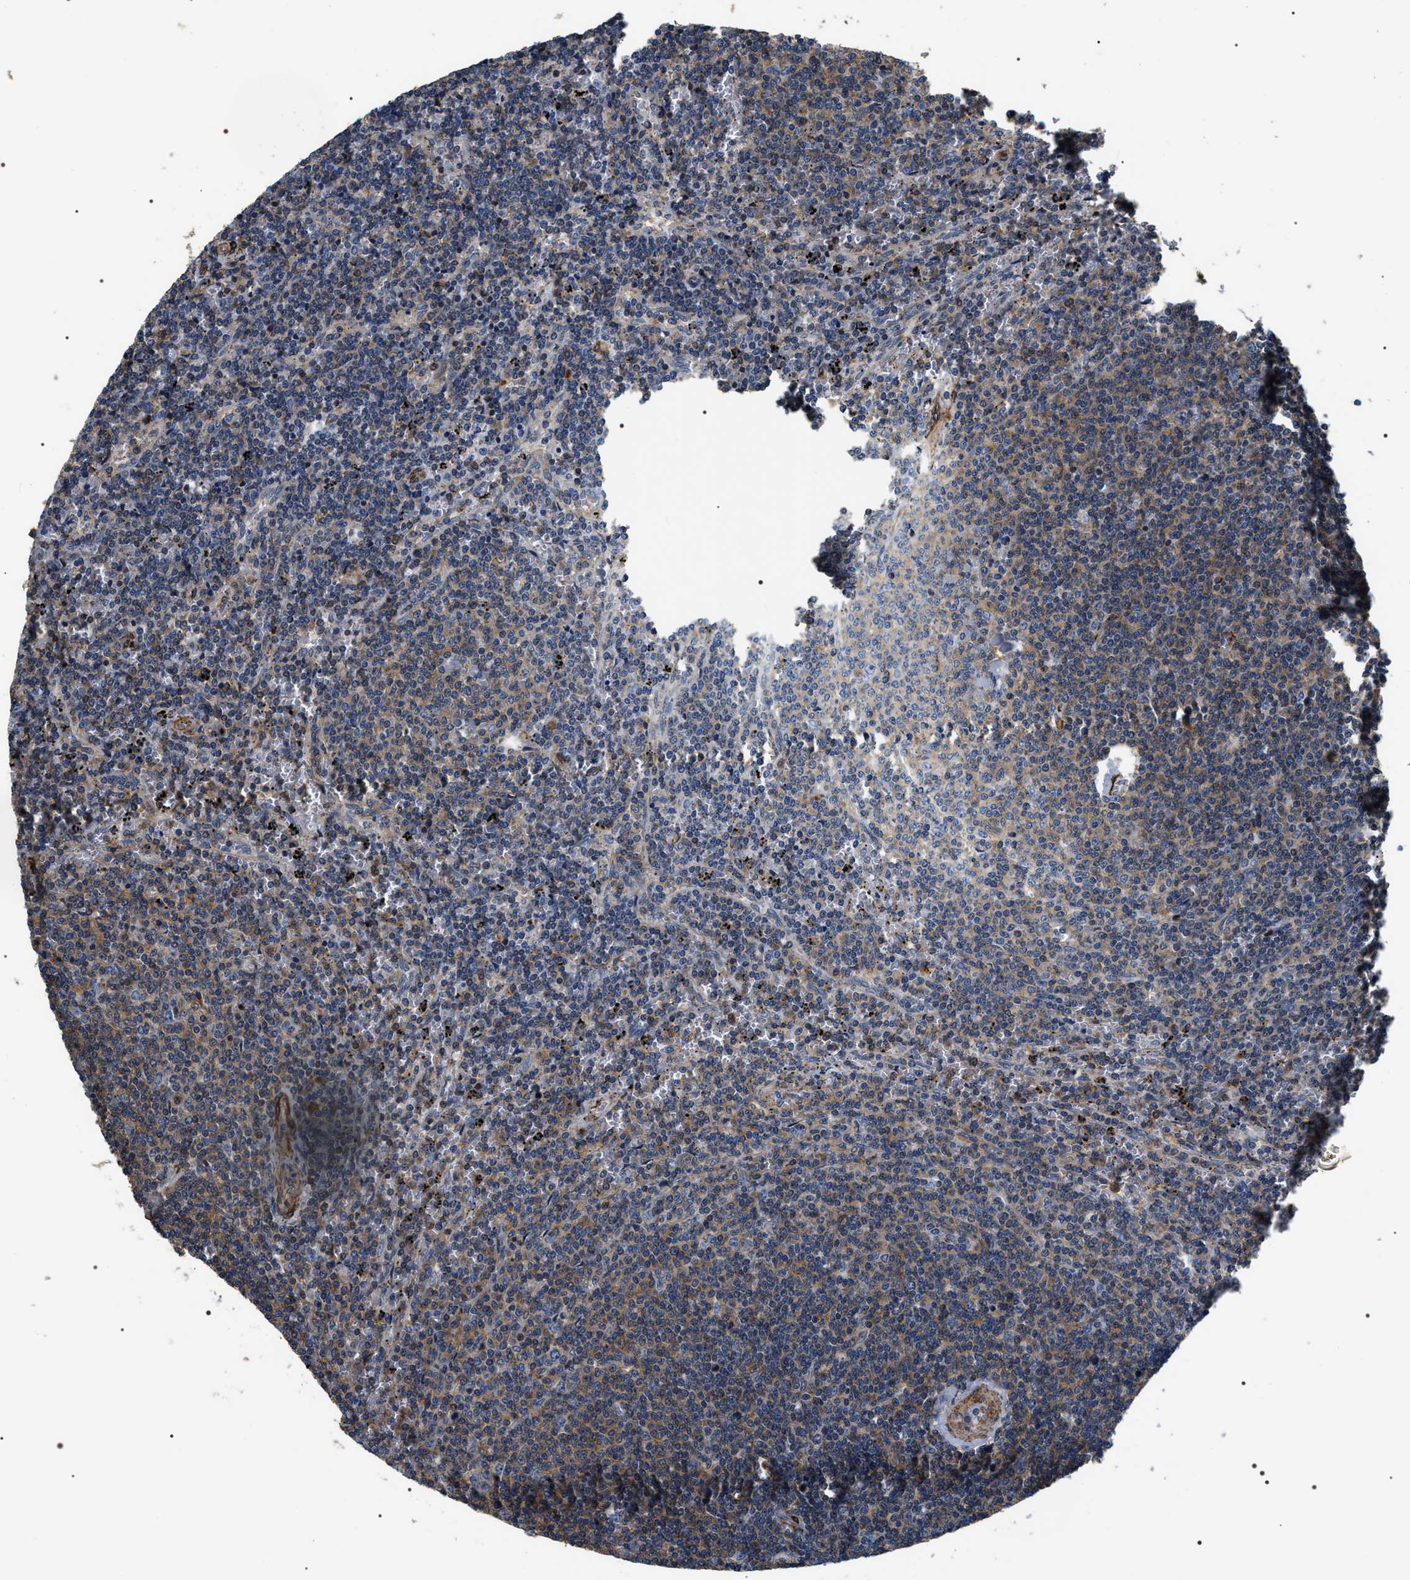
{"staining": {"intensity": "weak", "quantity": "25%-75%", "location": "cytoplasmic/membranous"}, "tissue": "lymphoma", "cell_type": "Tumor cells", "image_type": "cancer", "snomed": [{"axis": "morphology", "description": "Malignant lymphoma, non-Hodgkin's type, Low grade"}, {"axis": "topography", "description": "Spleen"}], "caption": "Malignant lymphoma, non-Hodgkin's type (low-grade) stained for a protein shows weak cytoplasmic/membranous positivity in tumor cells.", "gene": "ZC3HAV1L", "patient": {"sex": "female", "age": 50}}